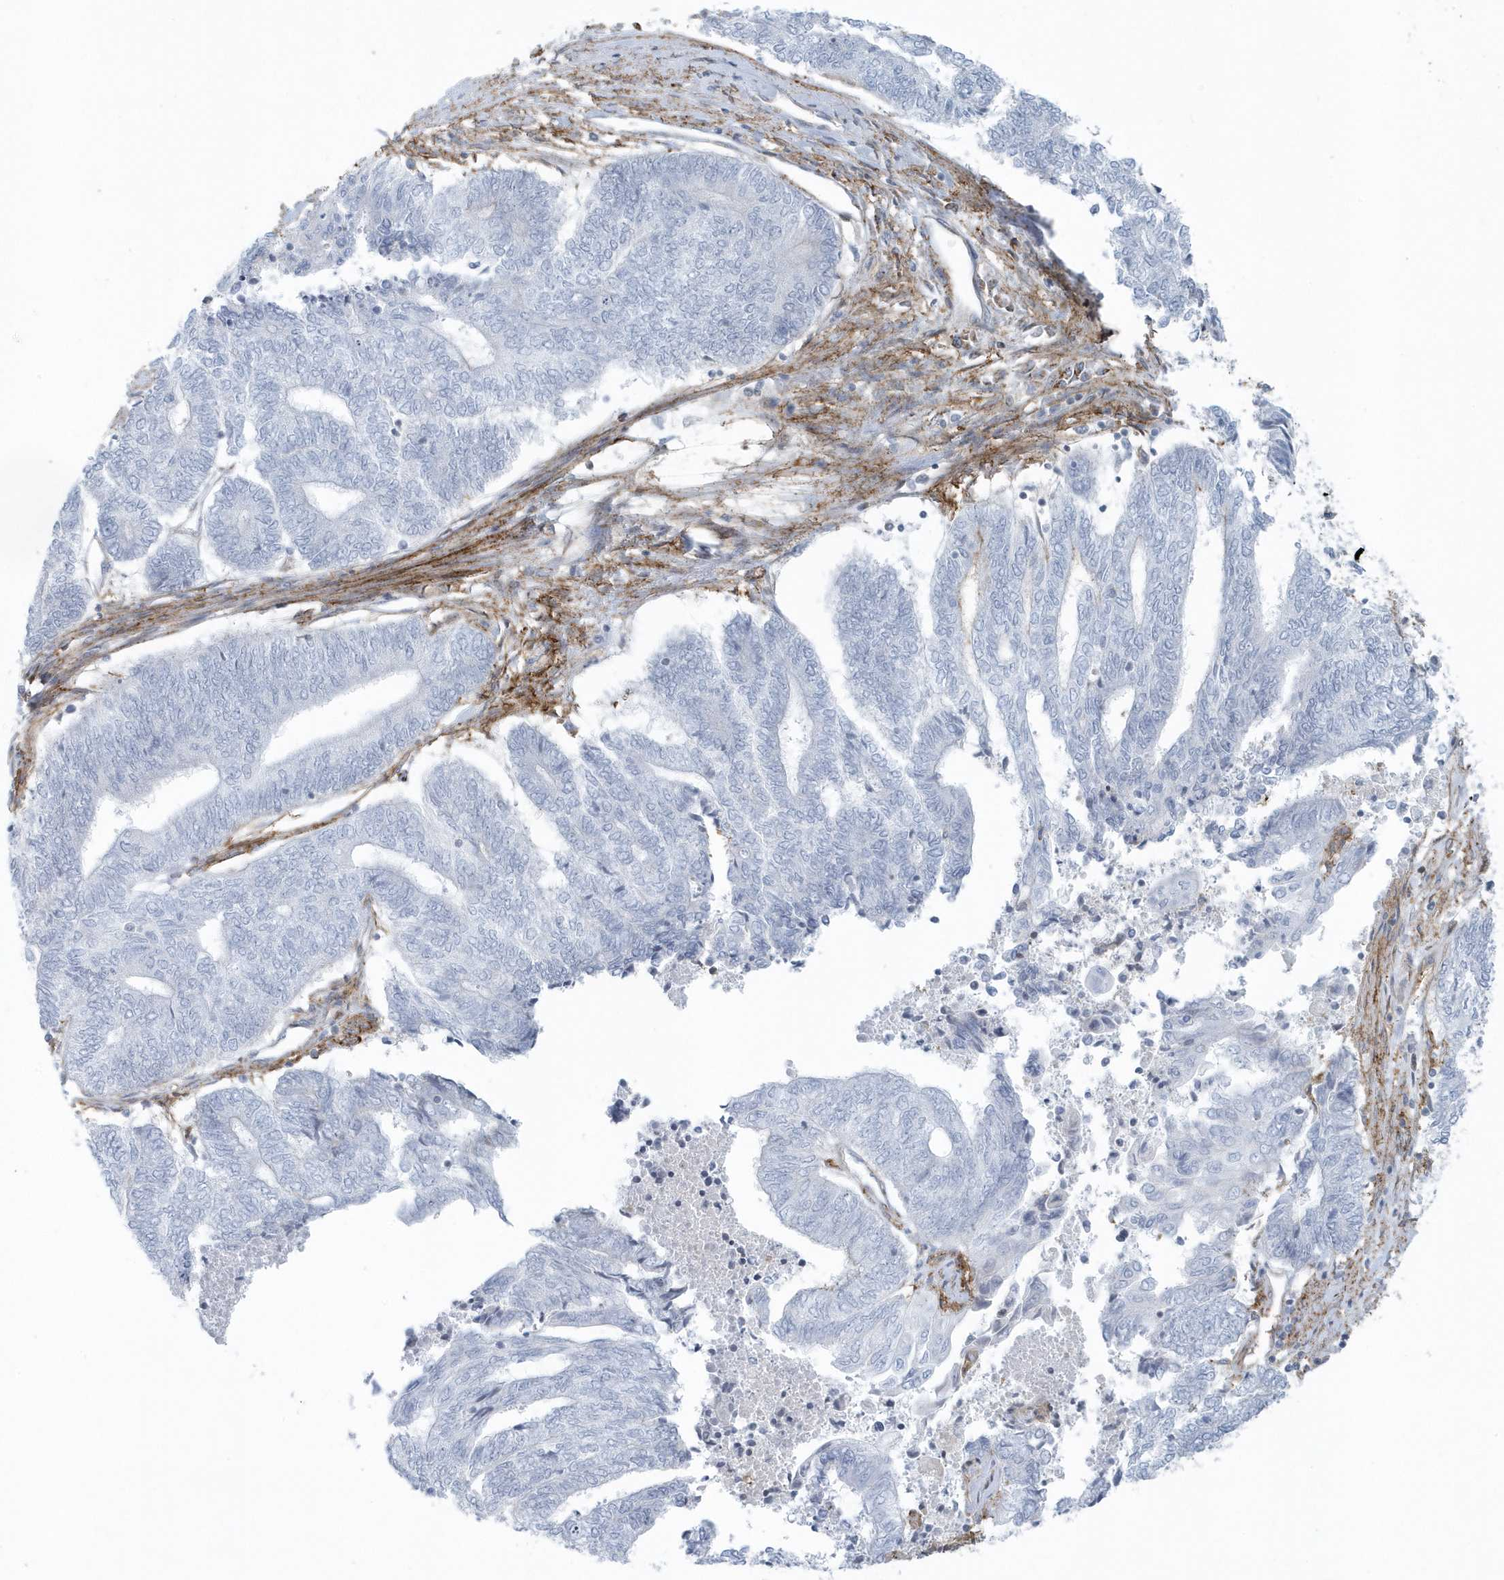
{"staining": {"intensity": "negative", "quantity": "none", "location": "none"}, "tissue": "endometrial cancer", "cell_type": "Tumor cells", "image_type": "cancer", "snomed": [{"axis": "morphology", "description": "Adenocarcinoma, NOS"}, {"axis": "topography", "description": "Uterus"}, {"axis": "topography", "description": "Endometrium"}], "caption": "A high-resolution image shows immunohistochemistry staining of endometrial cancer, which displays no significant expression in tumor cells.", "gene": "CACNB2", "patient": {"sex": "female", "age": 70}}